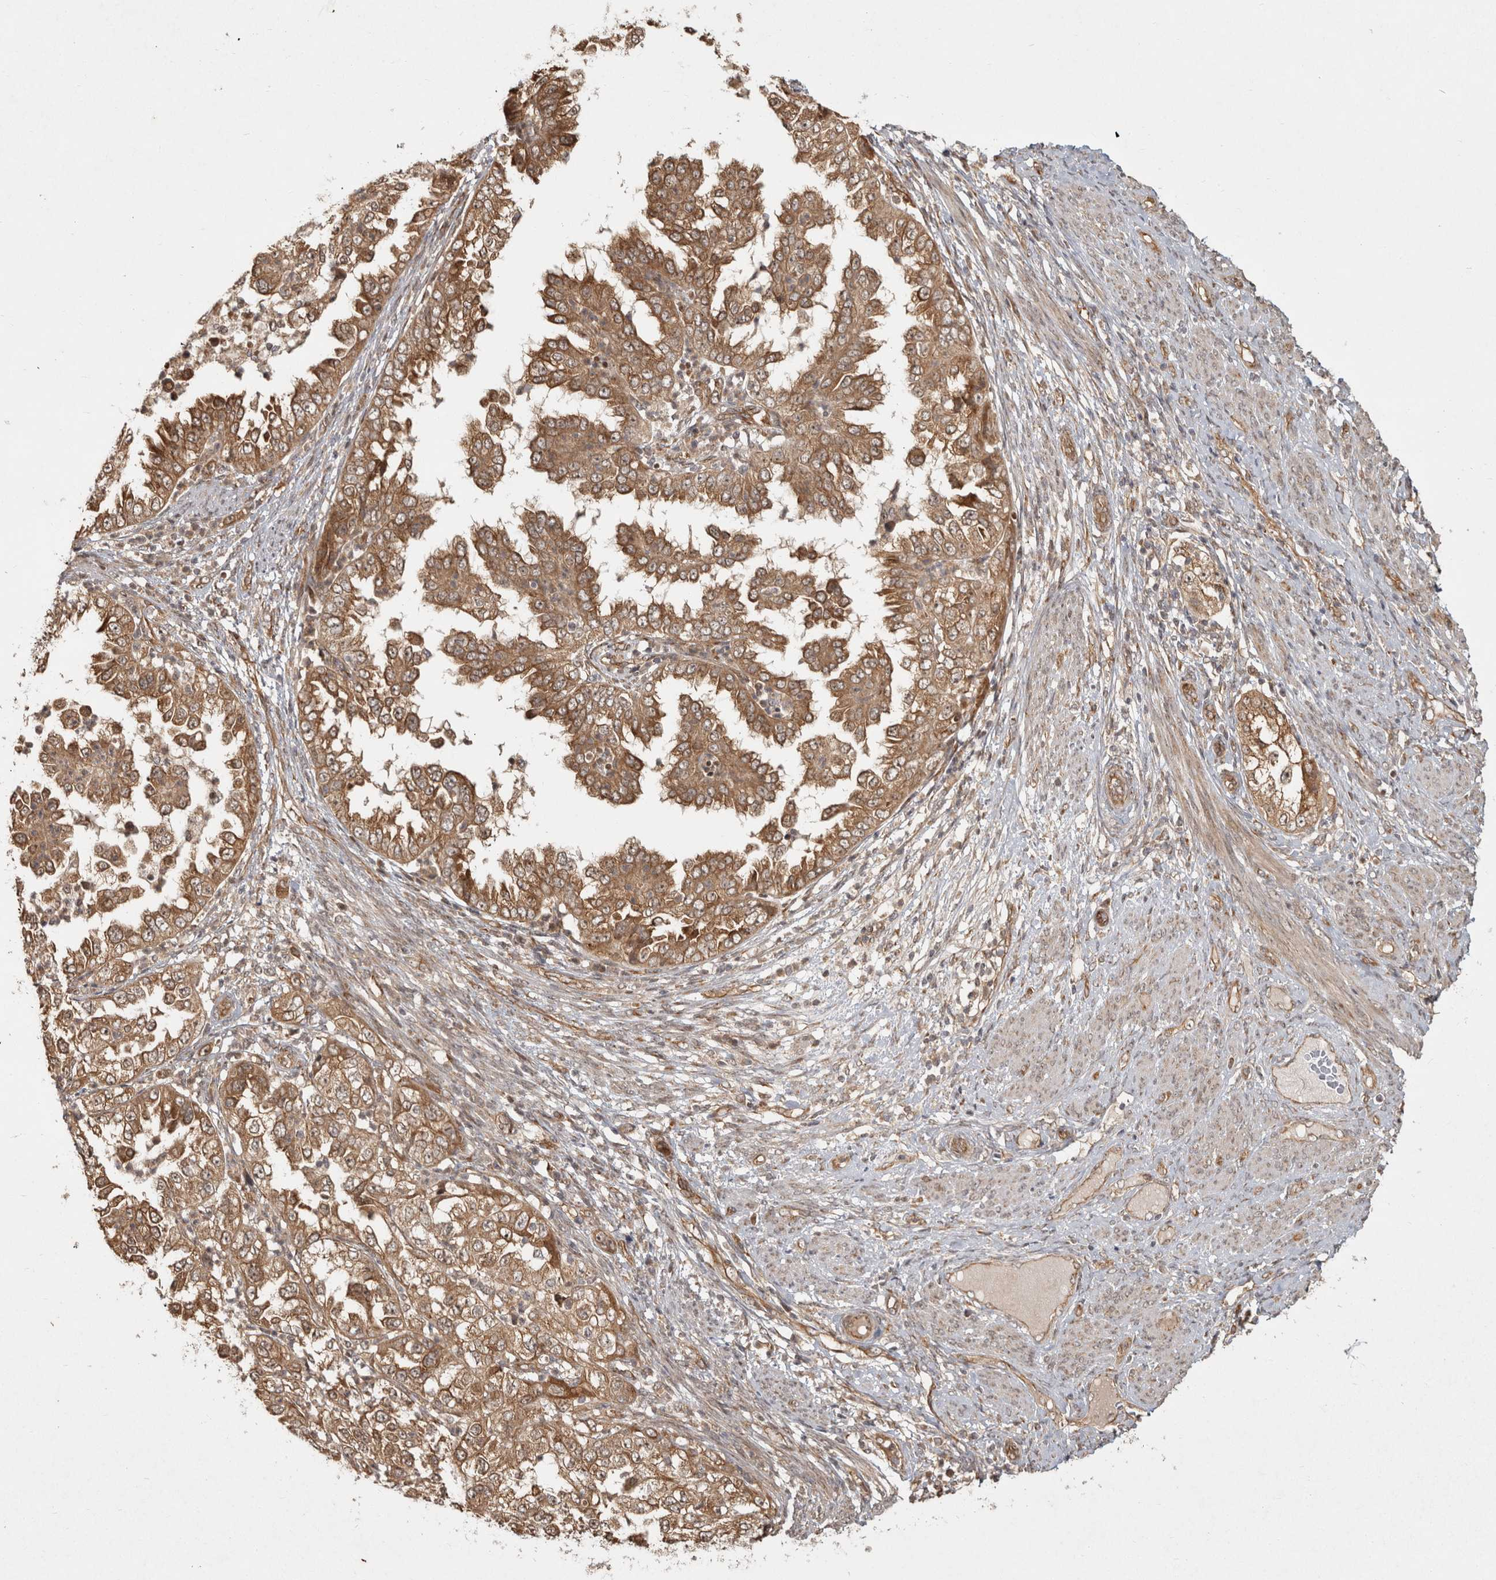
{"staining": {"intensity": "moderate", "quantity": ">75%", "location": "cytoplasmic/membranous"}, "tissue": "endometrial cancer", "cell_type": "Tumor cells", "image_type": "cancer", "snomed": [{"axis": "morphology", "description": "Adenocarcinoma, NOS"}, {"axis": "topography", "description": "Endometrium"}], "caption": "The micrograph shows staining of endometrial adenocarcinoma, revealing moderate cytoplasmic/membranous protein positivity (brown color) within tumor cells. Immunohistochemistry stains the protein in brown and the nuclei are stained blue.", "gene": "CAMSAP2", "patient": {"sex": "female", "age": 85}}